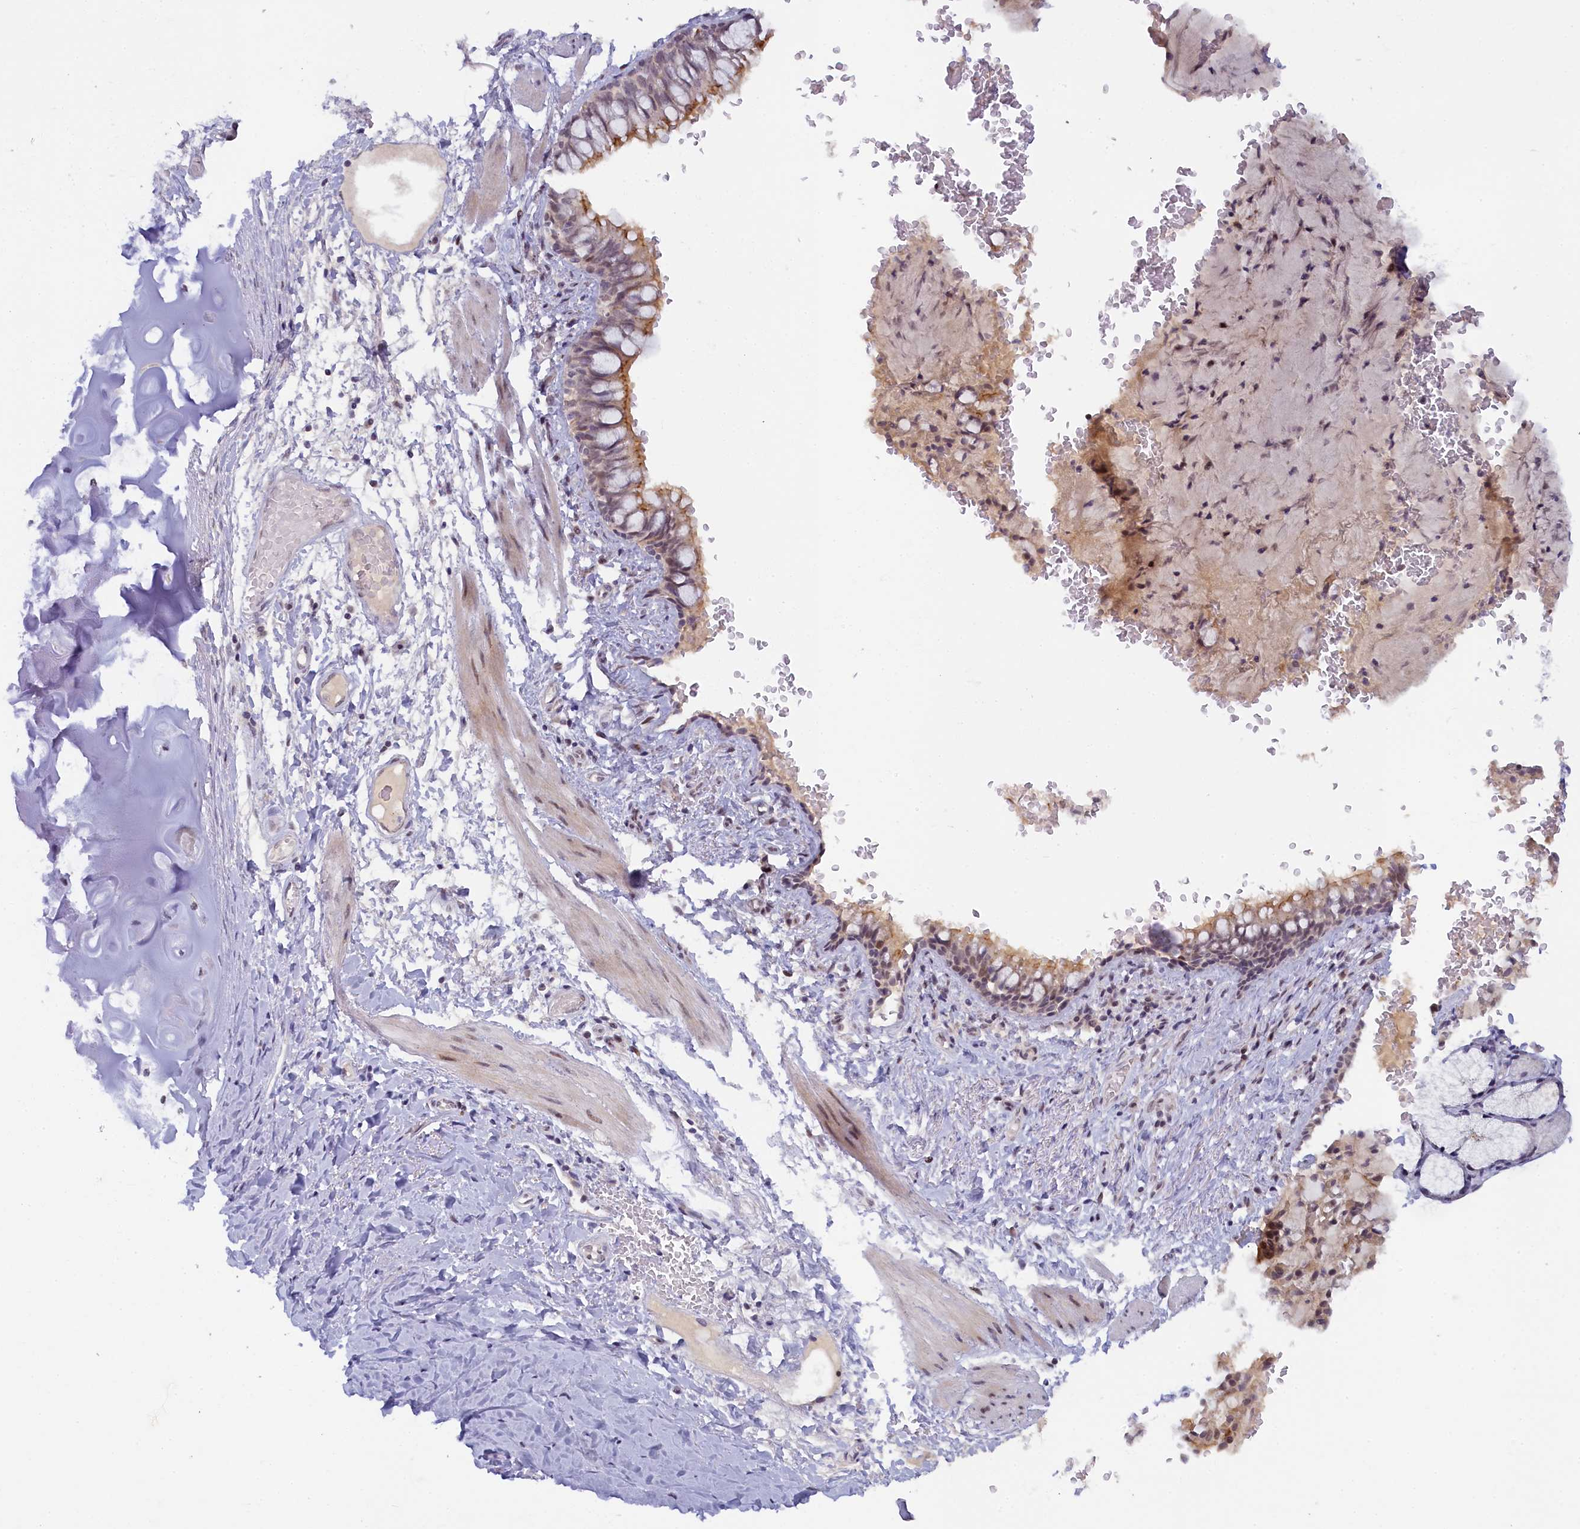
{"staining": {"intensity": "moderate", "quantity": "25%-75%", "location": "cytoplasmic/membranous"}, "tissue": "bronchus", "cell_type": "Respiratory epithelial cells", "image_type": "normal", "snomed": [{"axis": "morphology", "description": "Normal tissue, NOS"}, {"axis": "topography", "description": "Cartilage tissue"}, {"axis": "topography", "description": "Bronchus"}], "caption": "Human bronchus stained with a brown dye exhibits moderate cytoplasmic/membranous positive positivity in about 25%-75% of respiratory epithelial cells.", "gene": "SEC31B", "patient": {"sex": "female", "age": 36}}